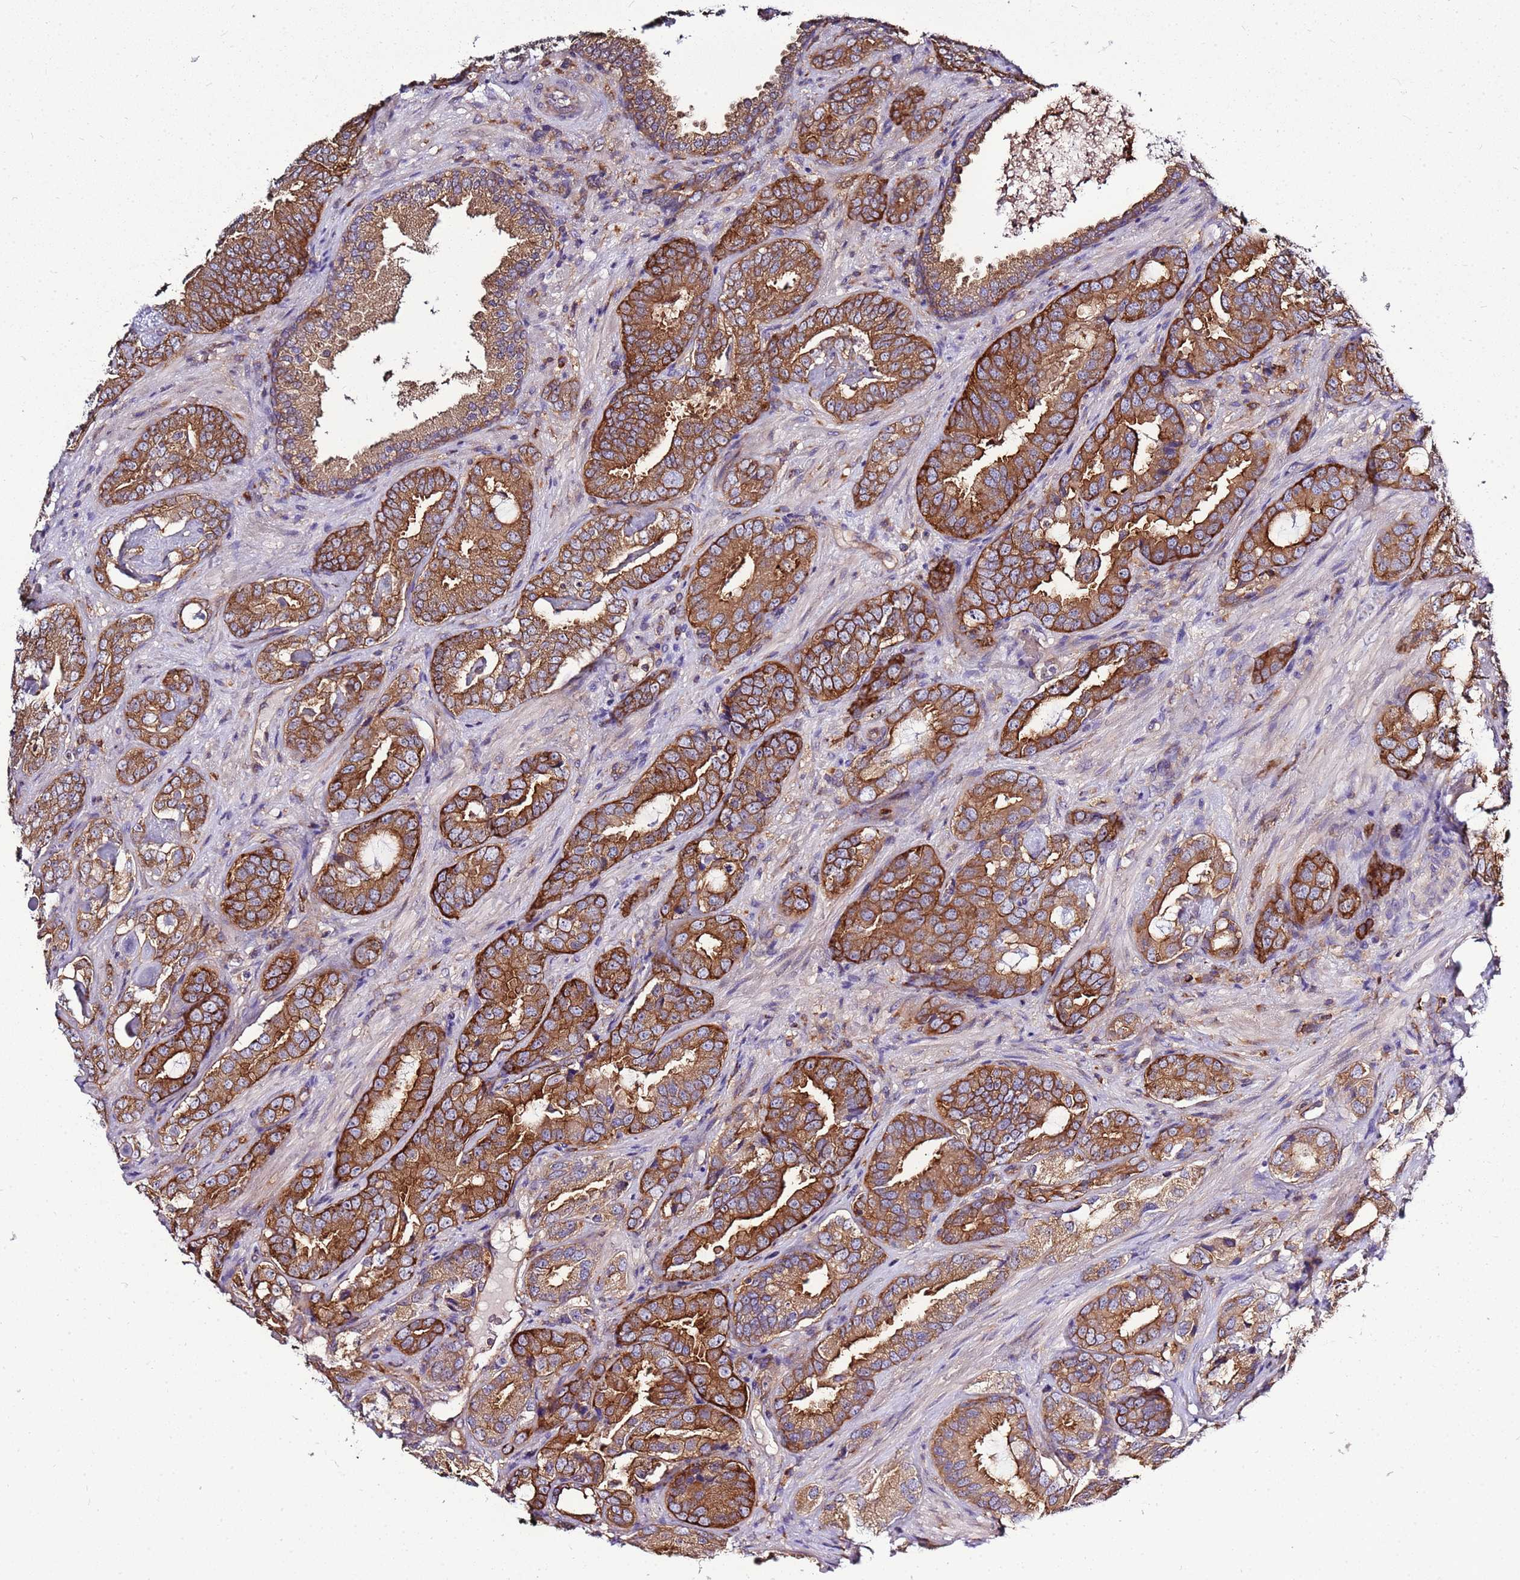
{"staining": {"intensity": "strong", "quantity": ">75%", "location": "cytoplasmic/membranous"}, "tissue": "prostate cancer", "cell_type": "Tumor cells", "image_type": "cancer", "snomed": [{"axis": "morphology", "description": "Adenocarcinoma, High grade"}, {"axis": "topography", "description": "Prostate"}], "caption": "About >75% of tumor cells in human prostate cancer show strong cytoplasmic/membranous protein staining as visualized by brown immunohistochemical staining.", "gene": "ATXN2L", "patient": {"sex": "male", "age": 71}}